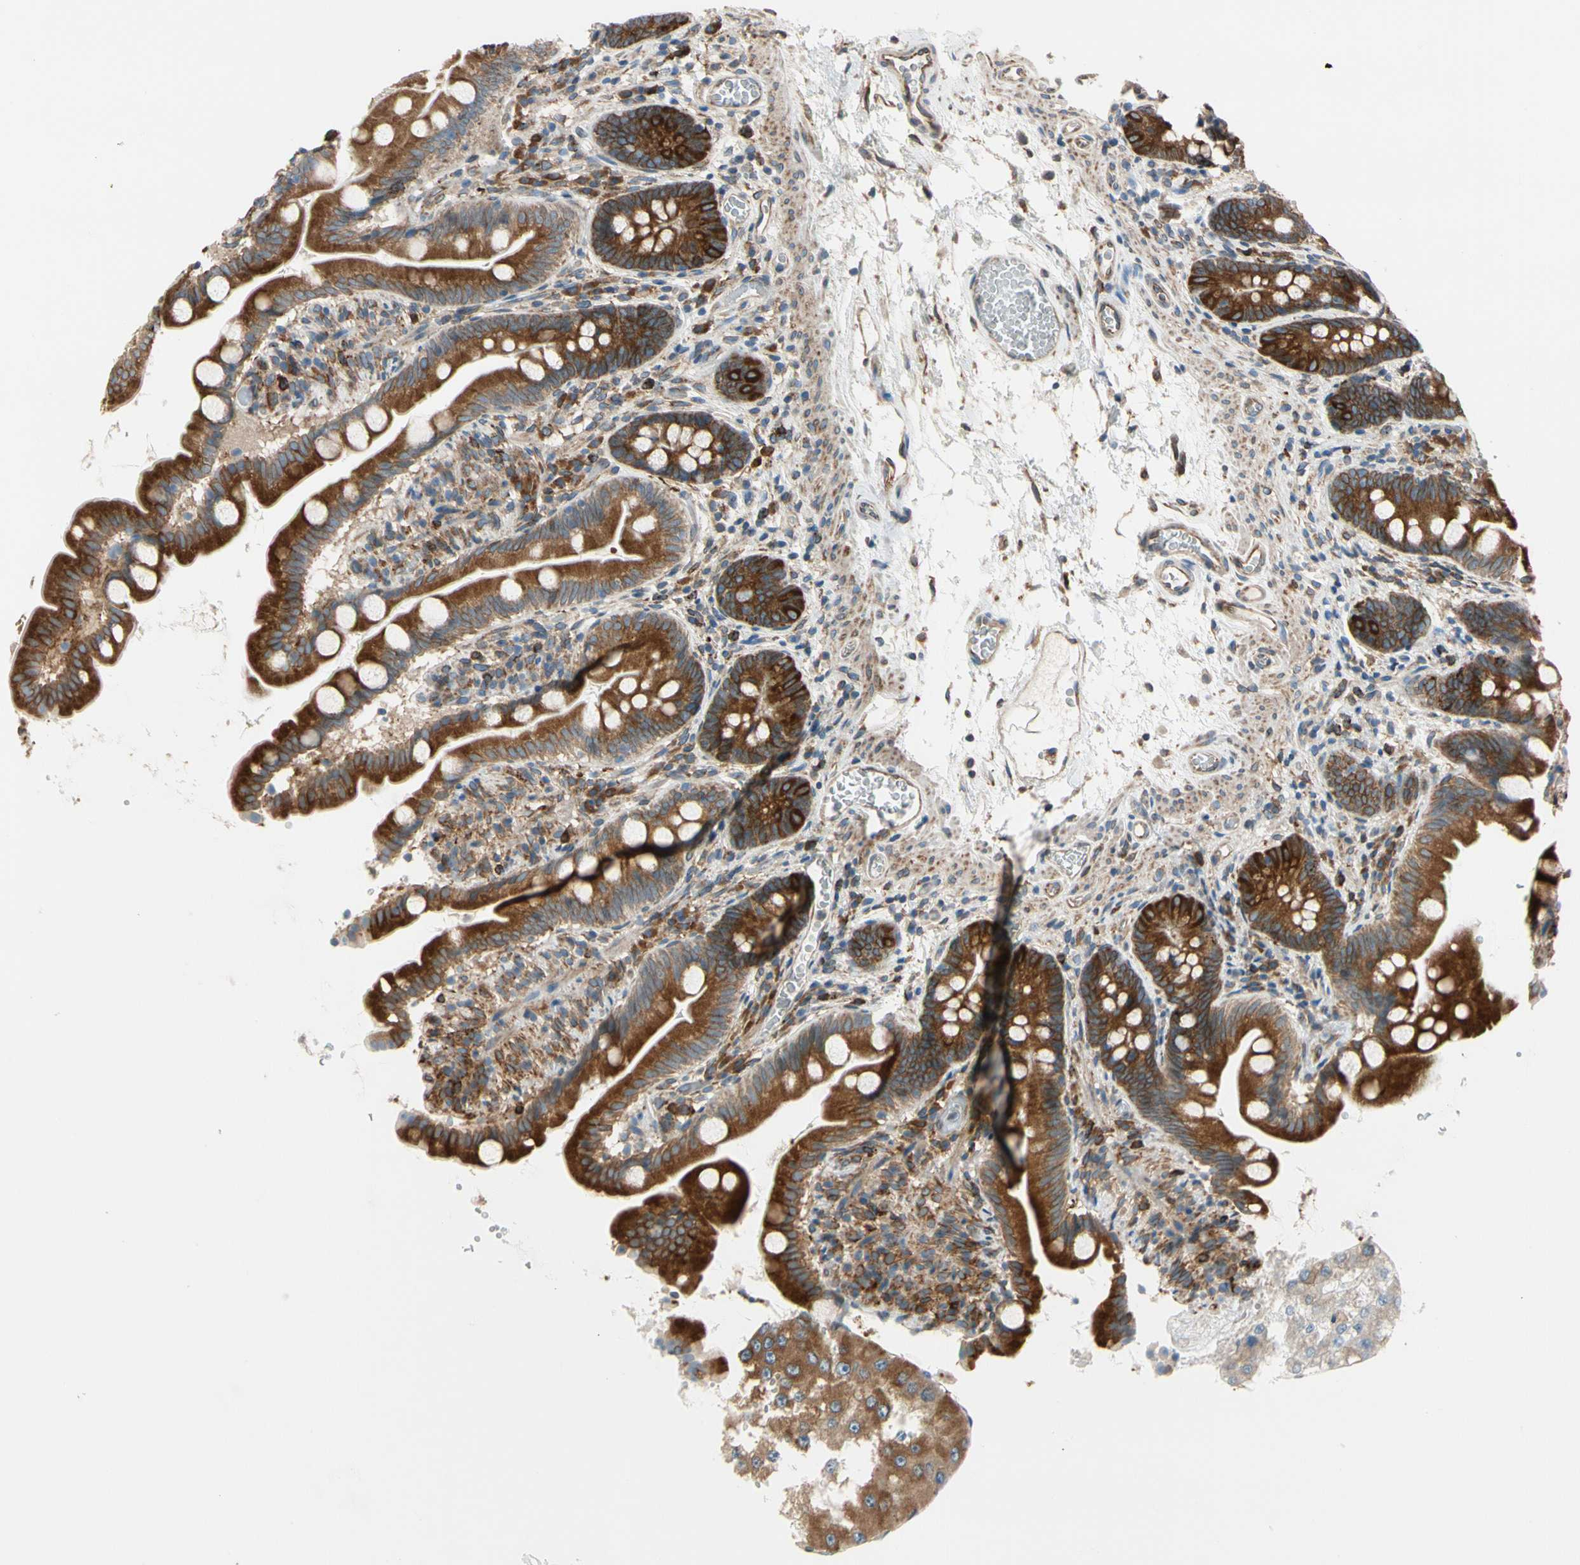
{"staining": {"intensity": "strong", "quantity": ">75%", "location": "cytoplasmic/membranous"}, "tissue": "small intestine", "cell_type": "Glandular cells", "image_type": "normal", "snomed": [{"axis": "morphology", "description": "Normal tissue, NOS"}, {"axis": "topography", "description": "Small intestine"}], "caption": "DAB immunohistochemical staining of unremarkable human small intestine exhibits strong cytoplasmic/membranous protein expression in approximately >75% of glandular cells. The staining is performed using DAB brown chromogen to label protein expression. The nuclei are counter-stained blue using hematoxylin.", "gene": "CLCC1", "patient": {"sex": "female", "age": 56}}